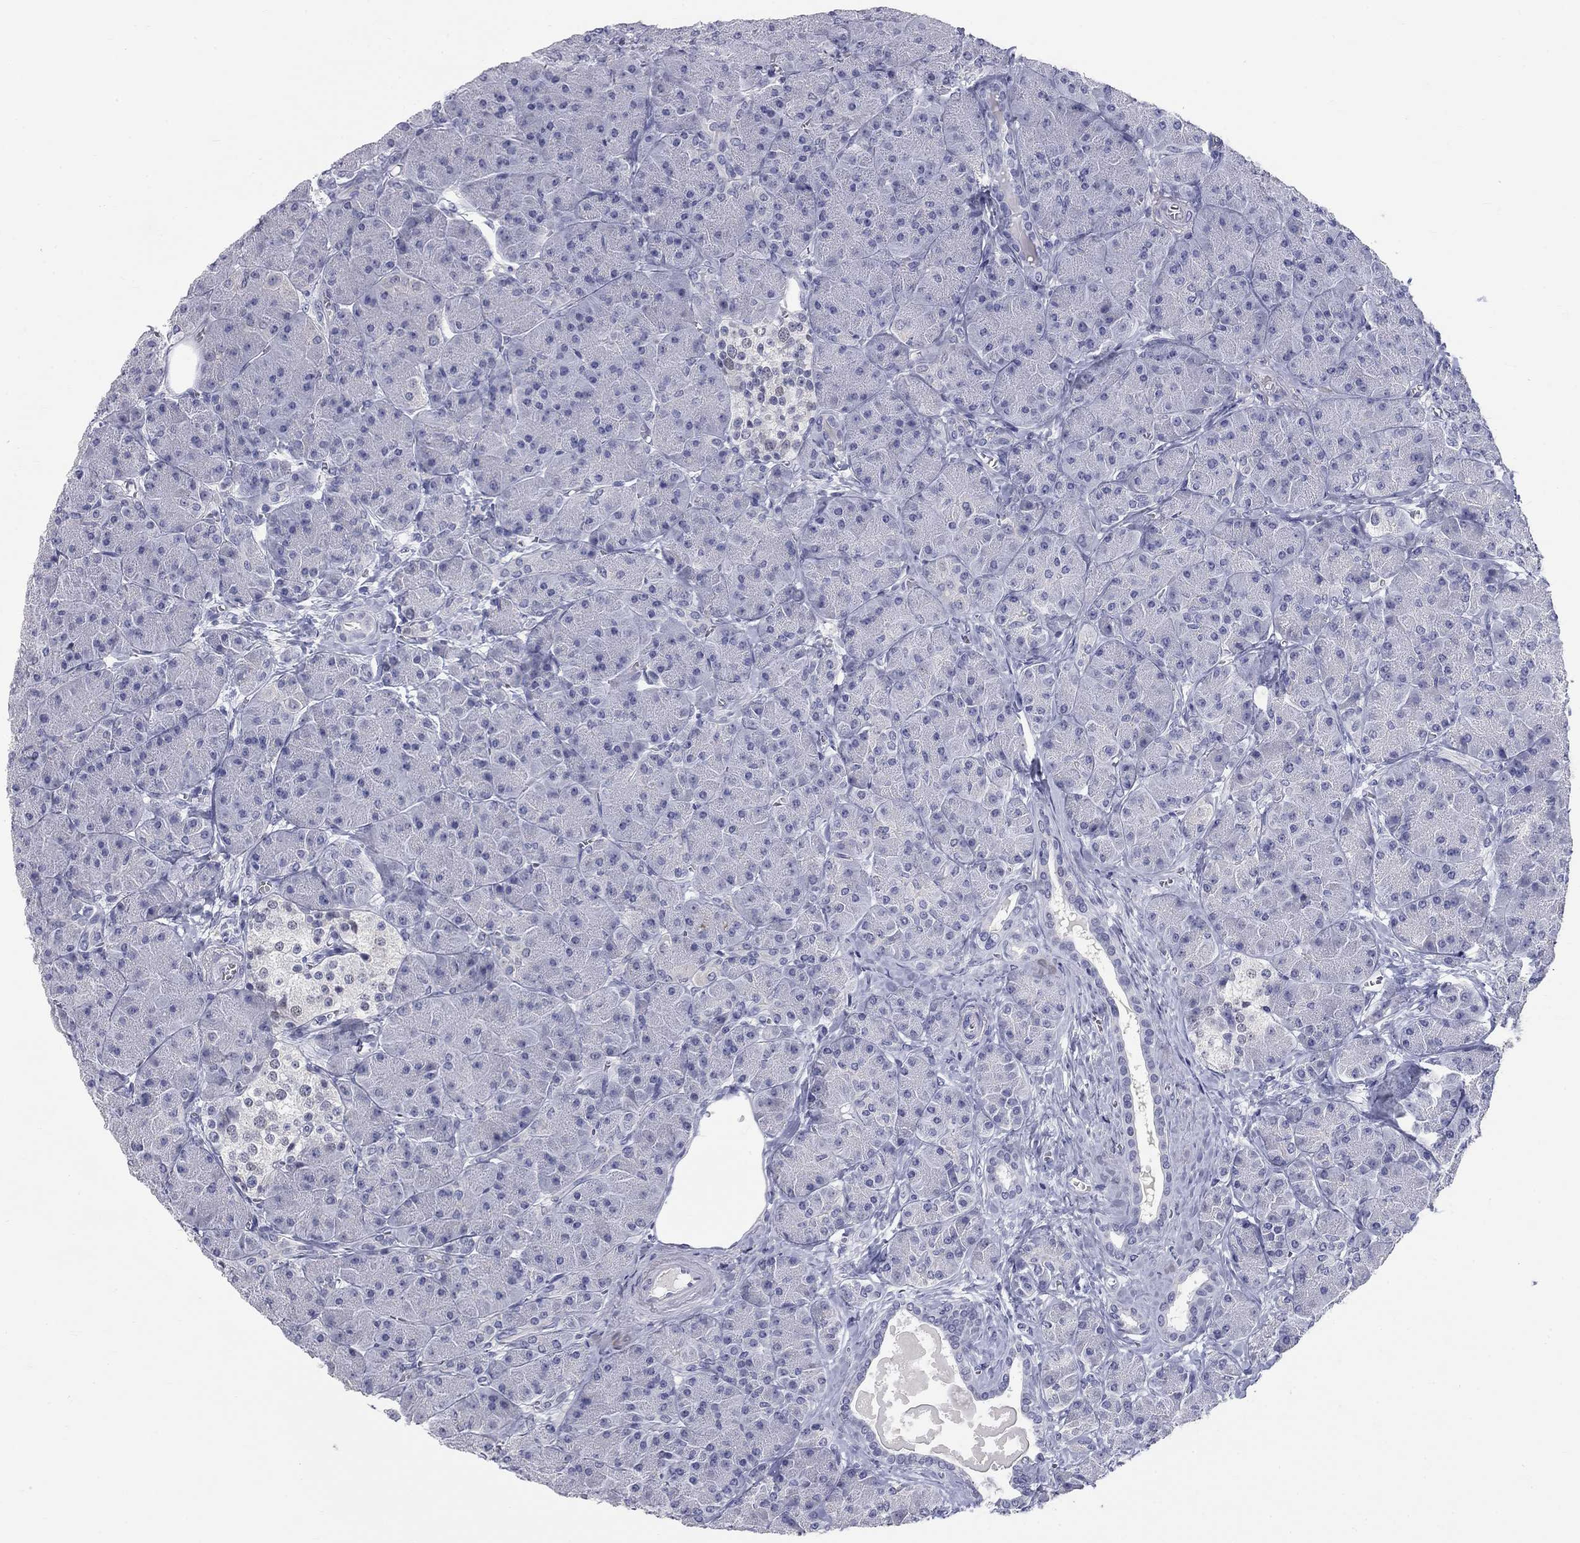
{"staining": {"intensity": "negative", "quantity": "none", "location": "none"}, "tissue": "pancreas", "cell_type": "Exocrine glandular cells", "image_type": "normal", "snomed": [{"axis": "morphology", "description": "Normal tissue, NOS"}, {"axis": "topography", "description": "Pancreas"}], "caption": "A high-resolution image shows IHC staining of benign pancreas, which reveals no significant expression in exocrine glandular cells. (Brightfield microscopy of DAB (3,3'-diaminobenzidine) immunohistochemistry (IHC) at high magnification).", "gene": "ELAVL4", "patient": {"sex": "male", "age": 61}}